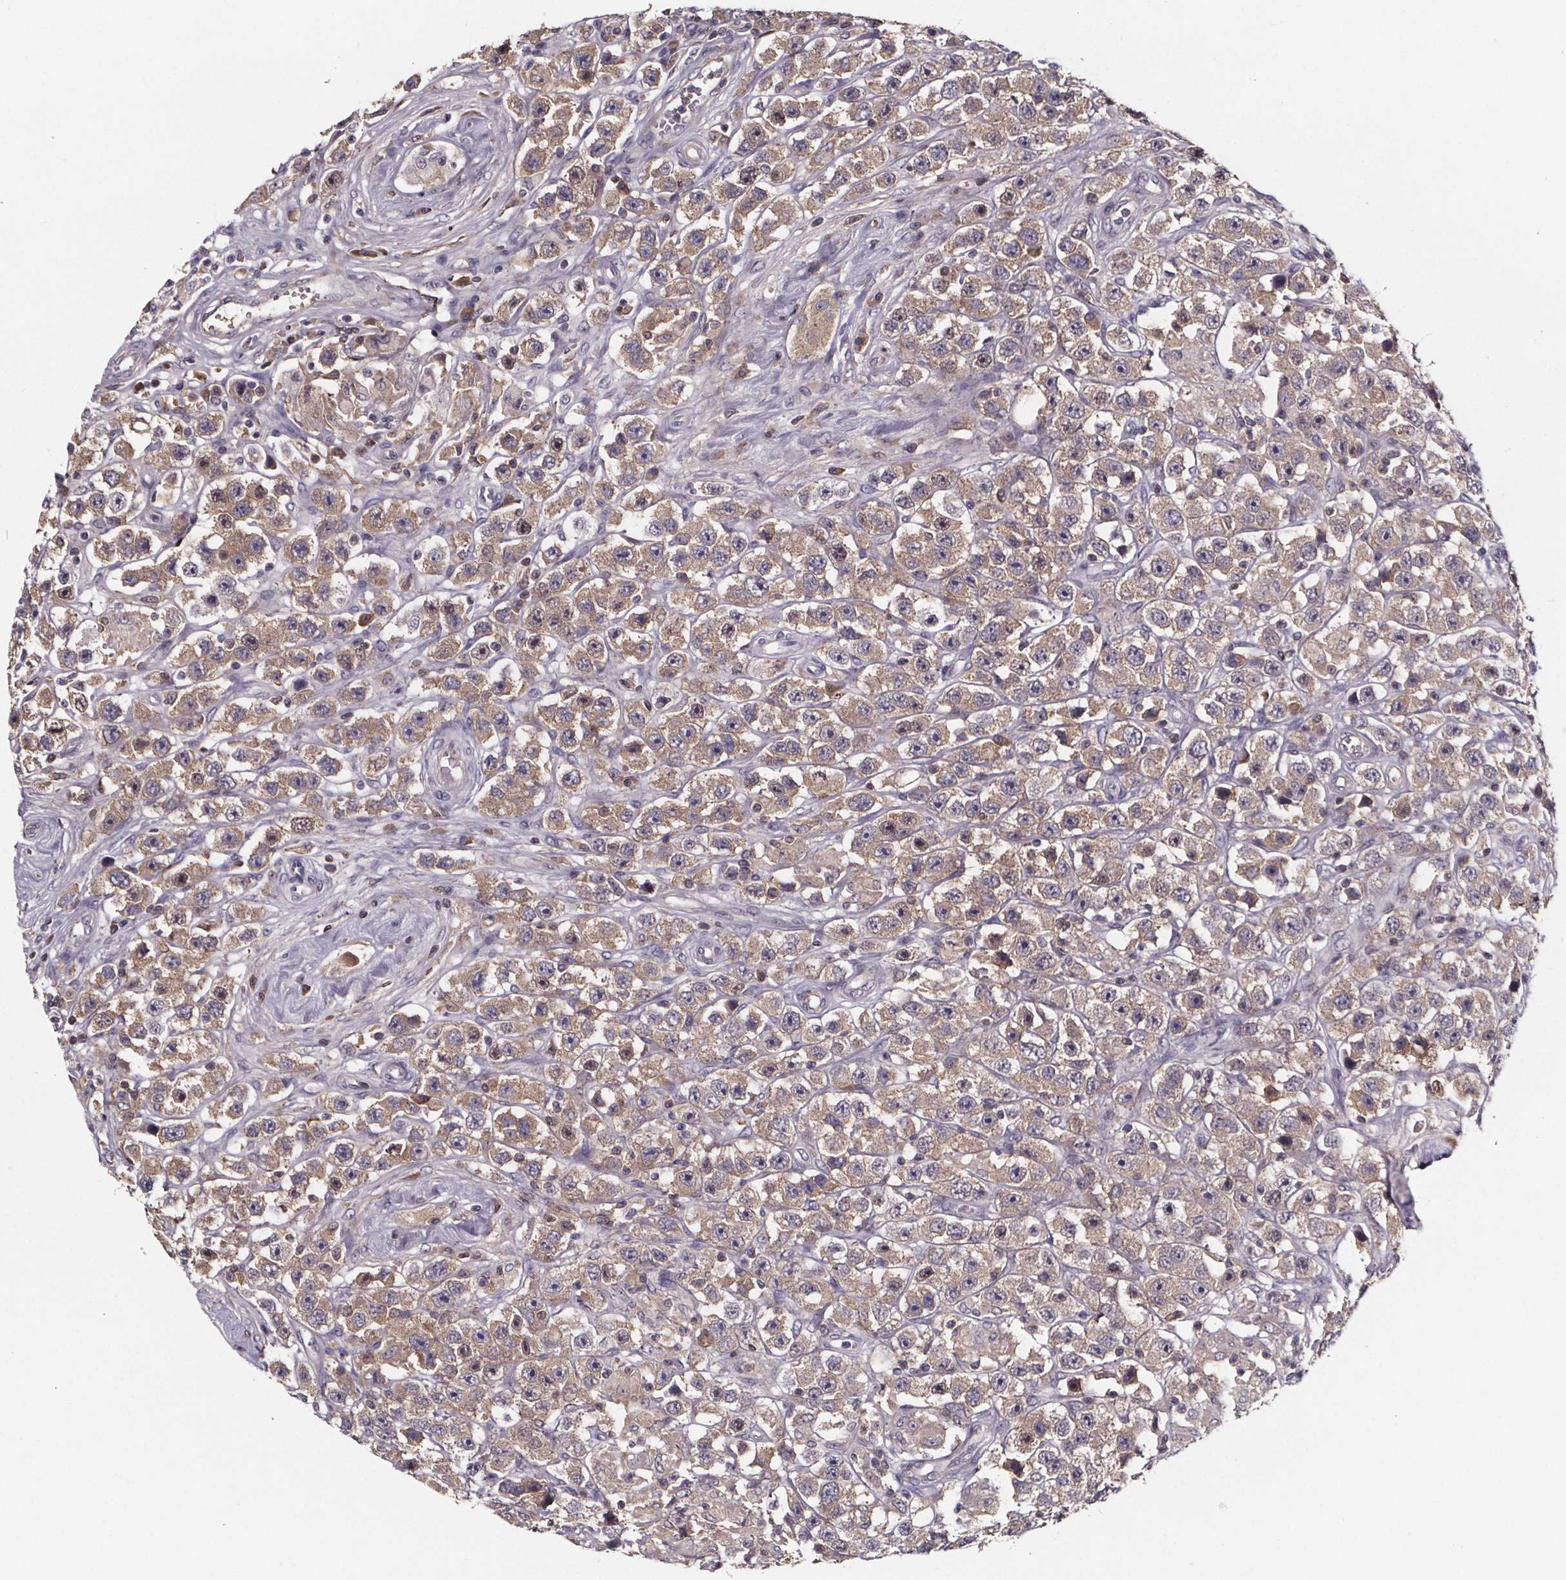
{"staining": {"intensity": "moderate", "quantity": "25%-75%", "location": "cytoplasmic/membranous"}, "tissue": "testis cancer", "cell_type": "Tumor cells", "image_type": "cancer", "snomed": [{"axis": "morphology", "description": "Seminoma, NOS"}, {"axis": "topography", "description": "Testis"}], "caption": "Immunohistochemistry (IHC) histopathology image of testis cancer (seminoma) stained for a protein (brown), which exhibits medium levels of moderate cytoplasmic/membranous staining in about 25%-75% of tumor cells.", "gene": "NPHP4", "patient": {"sex": "male", "age": 45}}